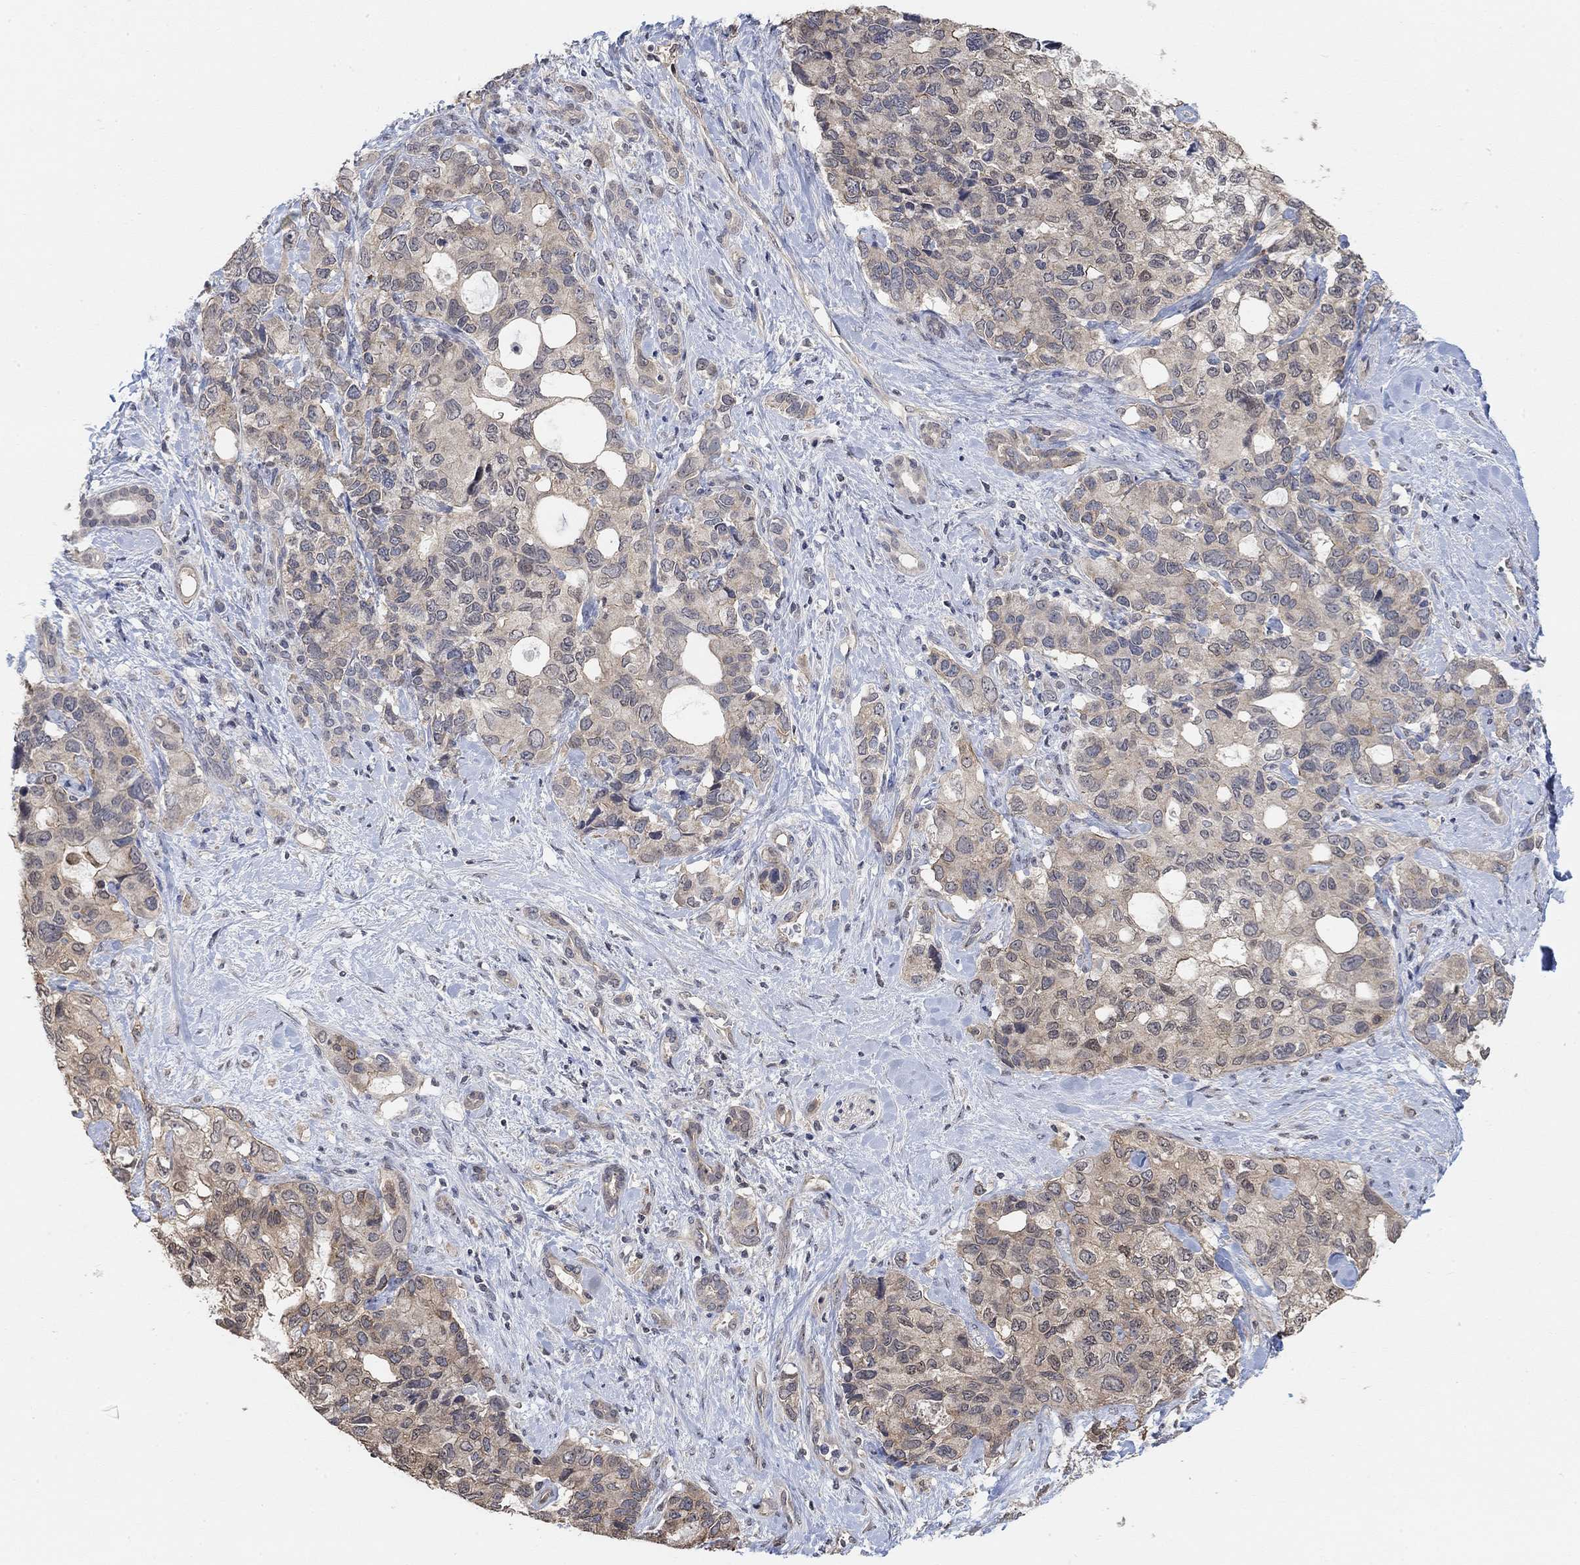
{"staining": {"intensity": "moderate", "quantity": "<25%", "location": "cytoplasmic/membranous"}, "tissue": "pancreatic cancer", "cell_type": "Tumor cells", "image_type": "cancer", "snomed": [{"axis": "morphology", "description": "Adenocarcinoma, NOS"}, {"axis": "topography", "description": "Pancreas"}], "caption": "Pancreatic cancer (adenocarcinoma) stained for a protein exhibits moderate cytoplasmic/membranous positivity in tumor cells.", "gene": "UNC5B", "patient": {"sex": "female", "age": 56}}